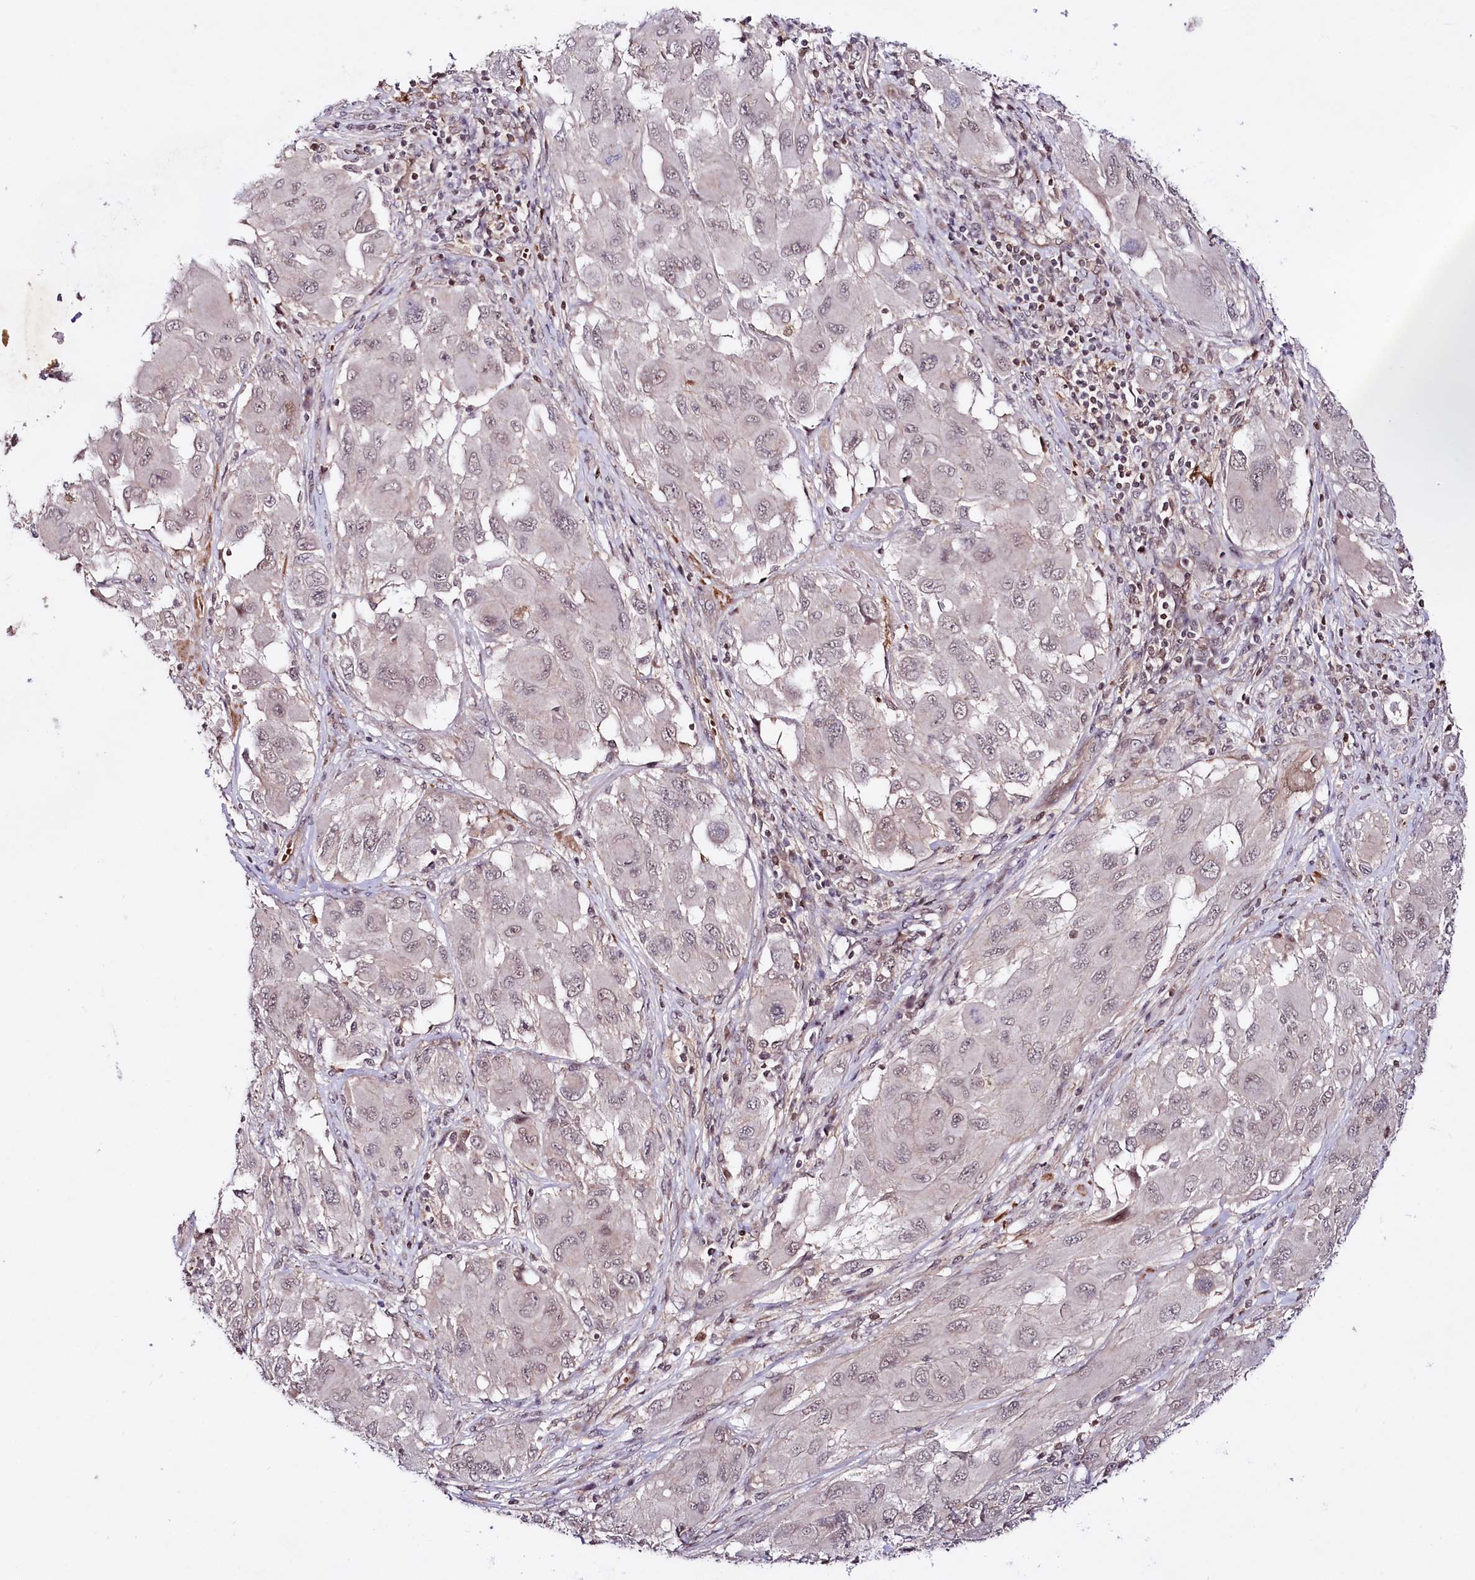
{"staining": {"intensity": "weak", "quantity": ">75%", "location": "nuclear"}, "tissue": "melanoma", "cell_type": "Tumor cells", "image_type": "cancer", "snomed": [{"axis": "morphology", "description": "Malignant melanoma, NOS"}, {"axis": "topography", "description": "Skin"}], "caption": "Protein expression analysis of melanoma exhibits weak nuclear staining in about >75% of tumor cells. The protein is stained brown, and the nuclei are stained in blue (DAB (3,3'-diaminobenzidine) IHC with brightfield microscopy, high magnification).", "gene": "TAFAZZIN", "patient": {"sex": "female", "age": 91}}